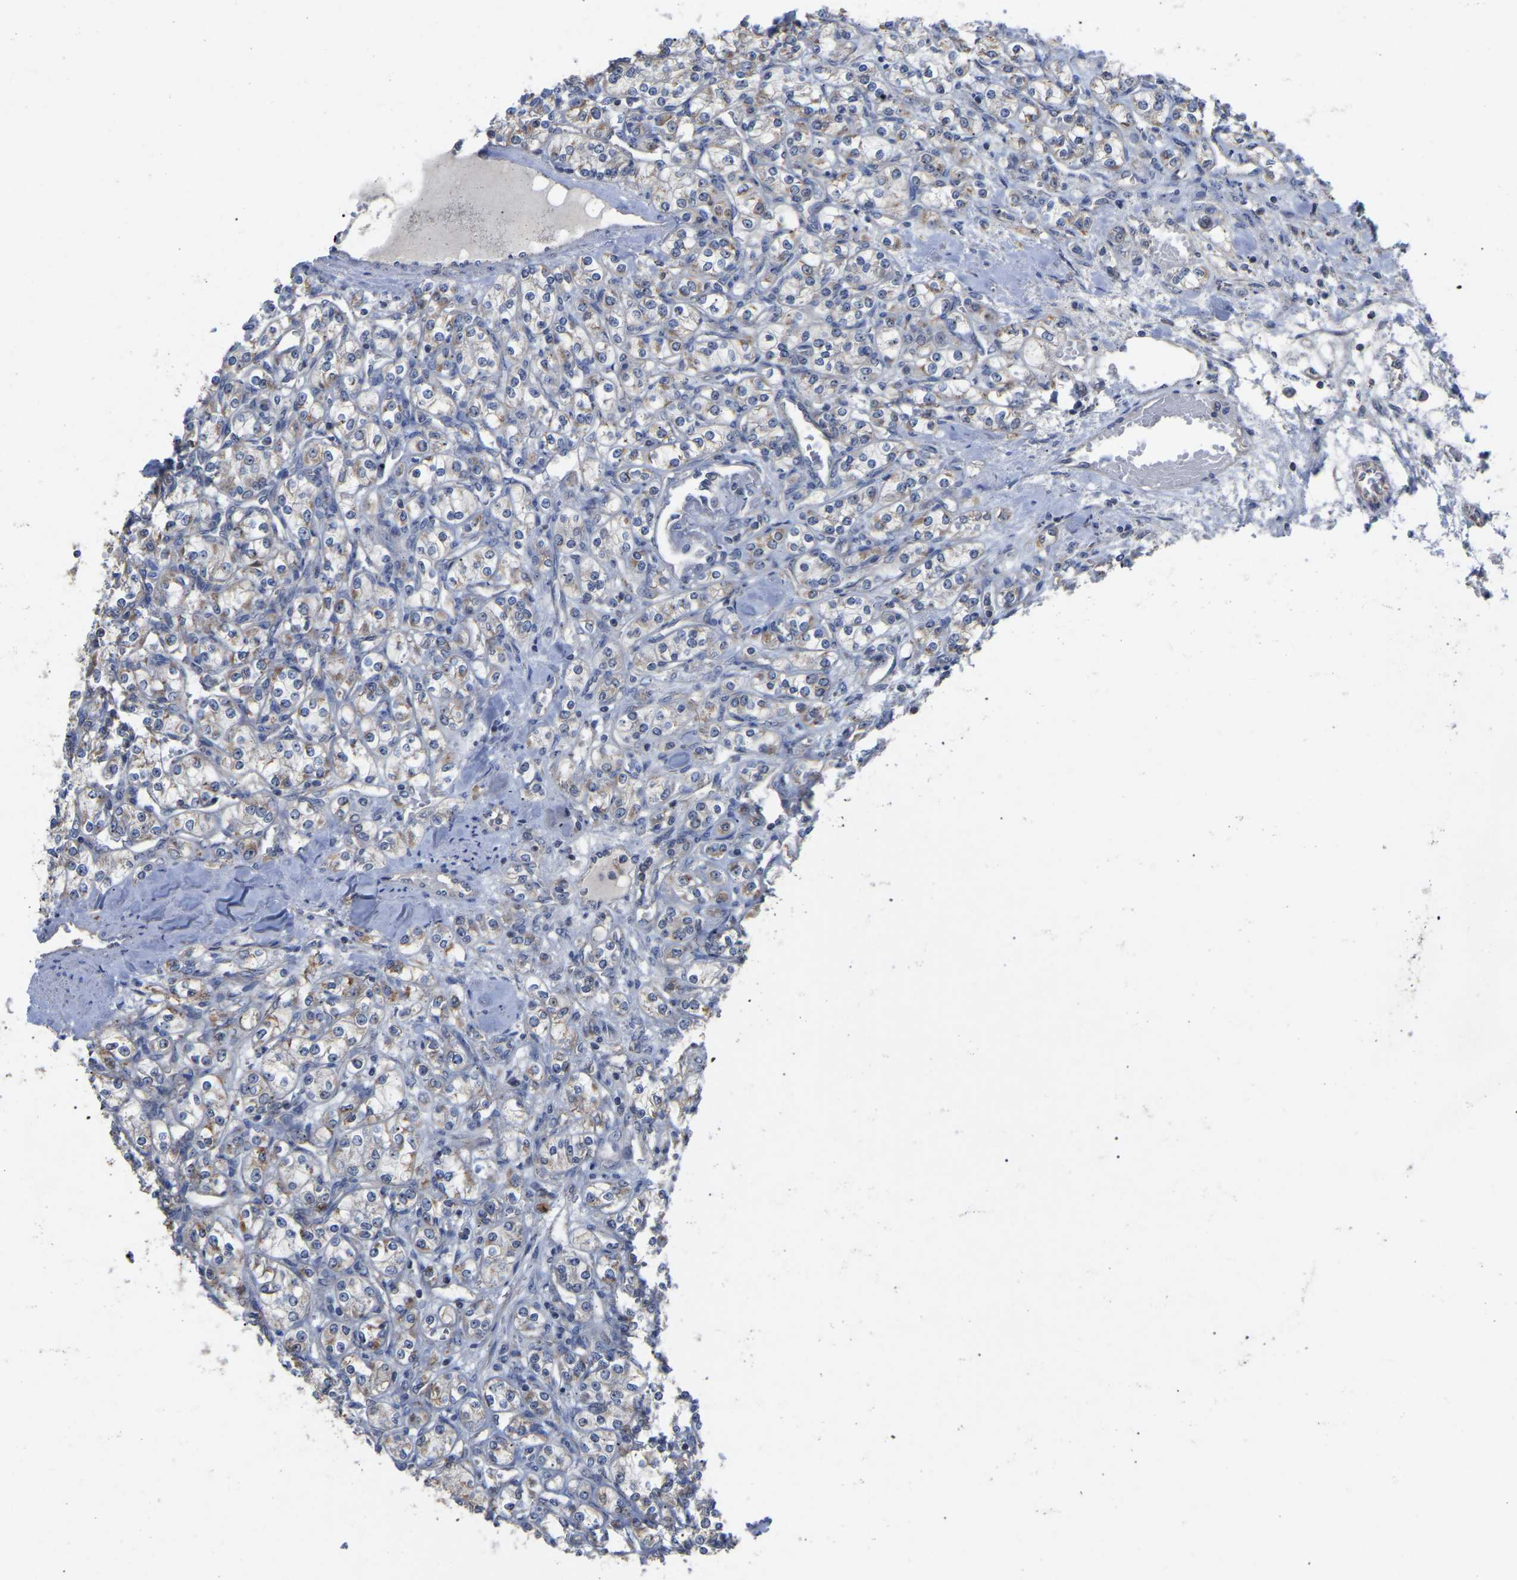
{"staining": {"intensity": "moderate", "quantity": "25%-75%", "location": "cytoplasmic/membranous"}, "tissue": "renal cancer", "cell_type": "Tumor cells", "image_type": "cancer", "snomed": [{"axis": "morphology", "description": "Adenocarcinoma, NOS"}, {"axis": "topography", "description": "Kidney"}], "caption": "Immunohistochemical staining of human renal adenocarcinoma displays moderate cytoplasmic/membranous protein expression in about 25%-75% of tumor cells. (DAB = brown stain, brightfield microscopy at high magnification).", "gene": "NOP53", "patient": {"sex": "male", "age": 77}}